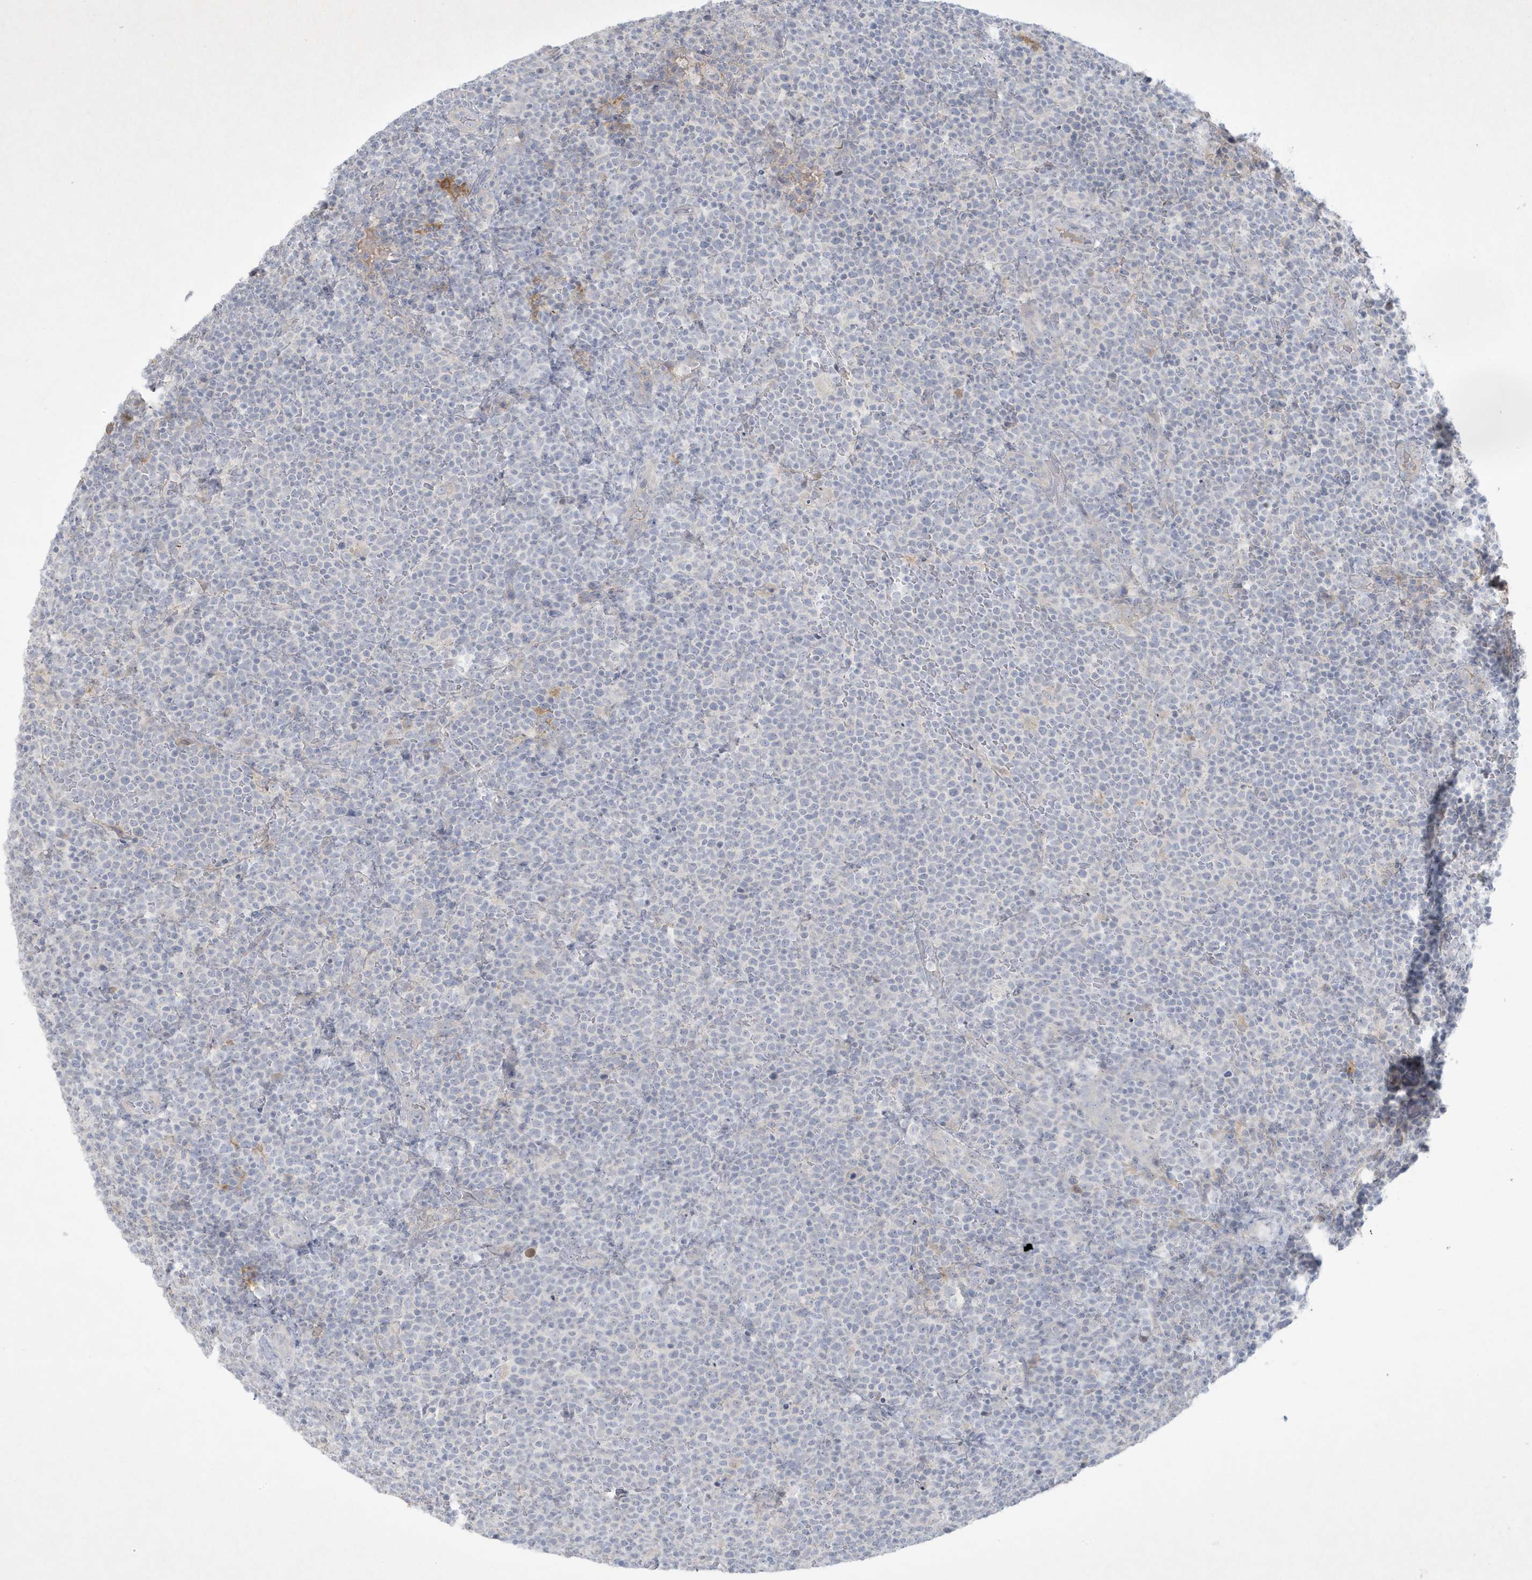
{"staining": {"intensity": "negative", "quantity": "none", "location": "none"}, "tissue": "lymphoma", "cell_type": "Tumor cells", "image_type": "cancer", "snomed": [{"axis": "morphology", "description": "Malignant lymphoma, non-Hodgkin's type, High grade"}, {"axis": "topography", "description": "Lymph node"}], "caption": "Tumor cells are negative for protein expression in human lymphoma.", "gene": "CCDC24", "patient": {"sex": "male", "age": 61}}